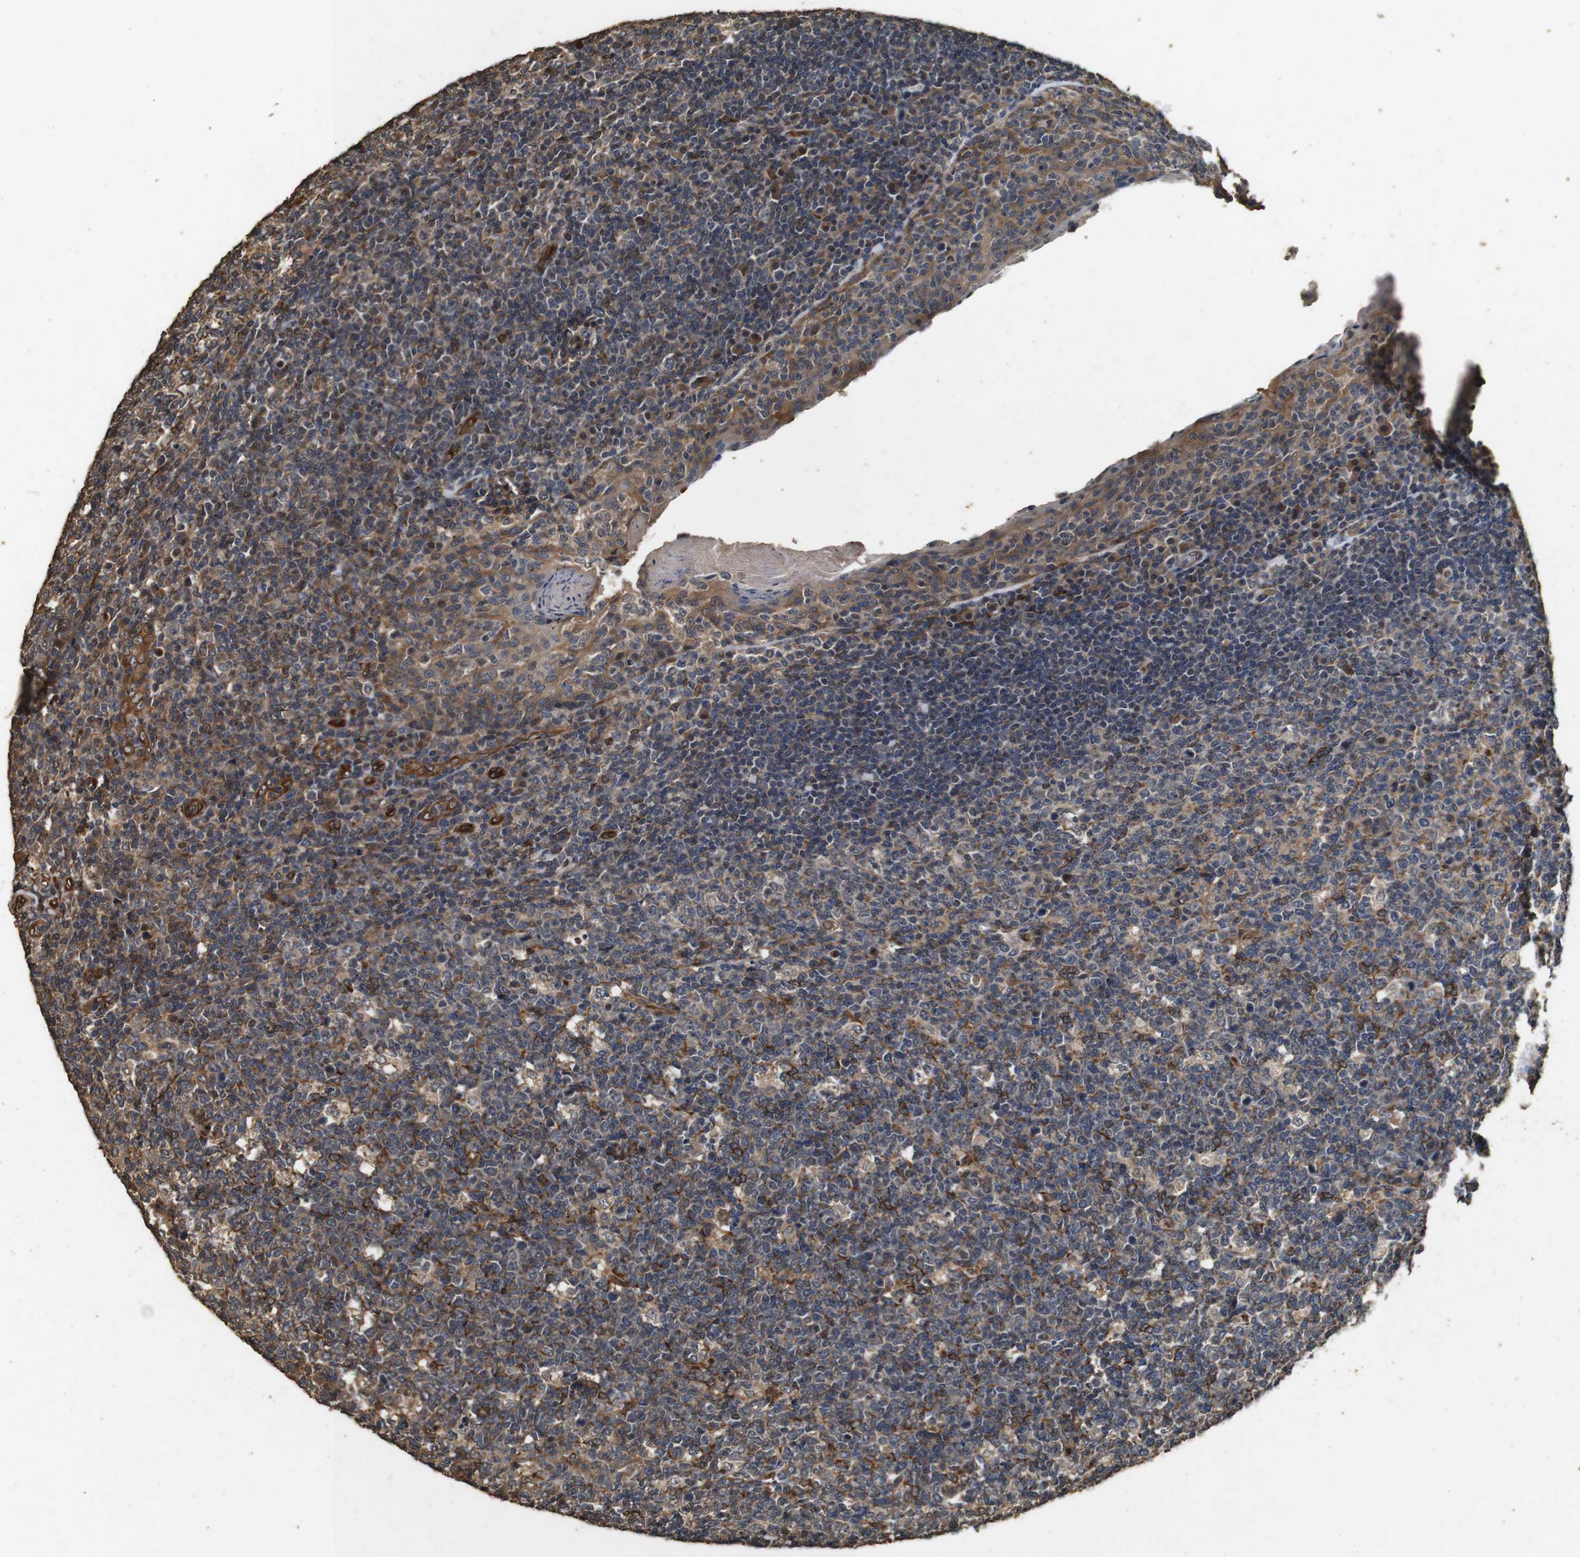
{"staining": {"intensity": "weak", "quantity": "25%-75%", "location": "cytoplasmic/membranous"}, "tissue": "tonsil", "cell_type": "Germinal center cells", "image_type": "normal", "snomed": [{"axis": "morphology", "description": "Normal tissue, NOS"}, {"axis": "topography", "description": "Tonsil"}], "caption": "About 25%-75% of germinal center cells in normal human tonsil show weak cytoplasmic/membranous protein expression as visualized by brown immunohistochemical staining.", "gene": "CNPY4", "patient": {"sex": "male", "age": 17}}